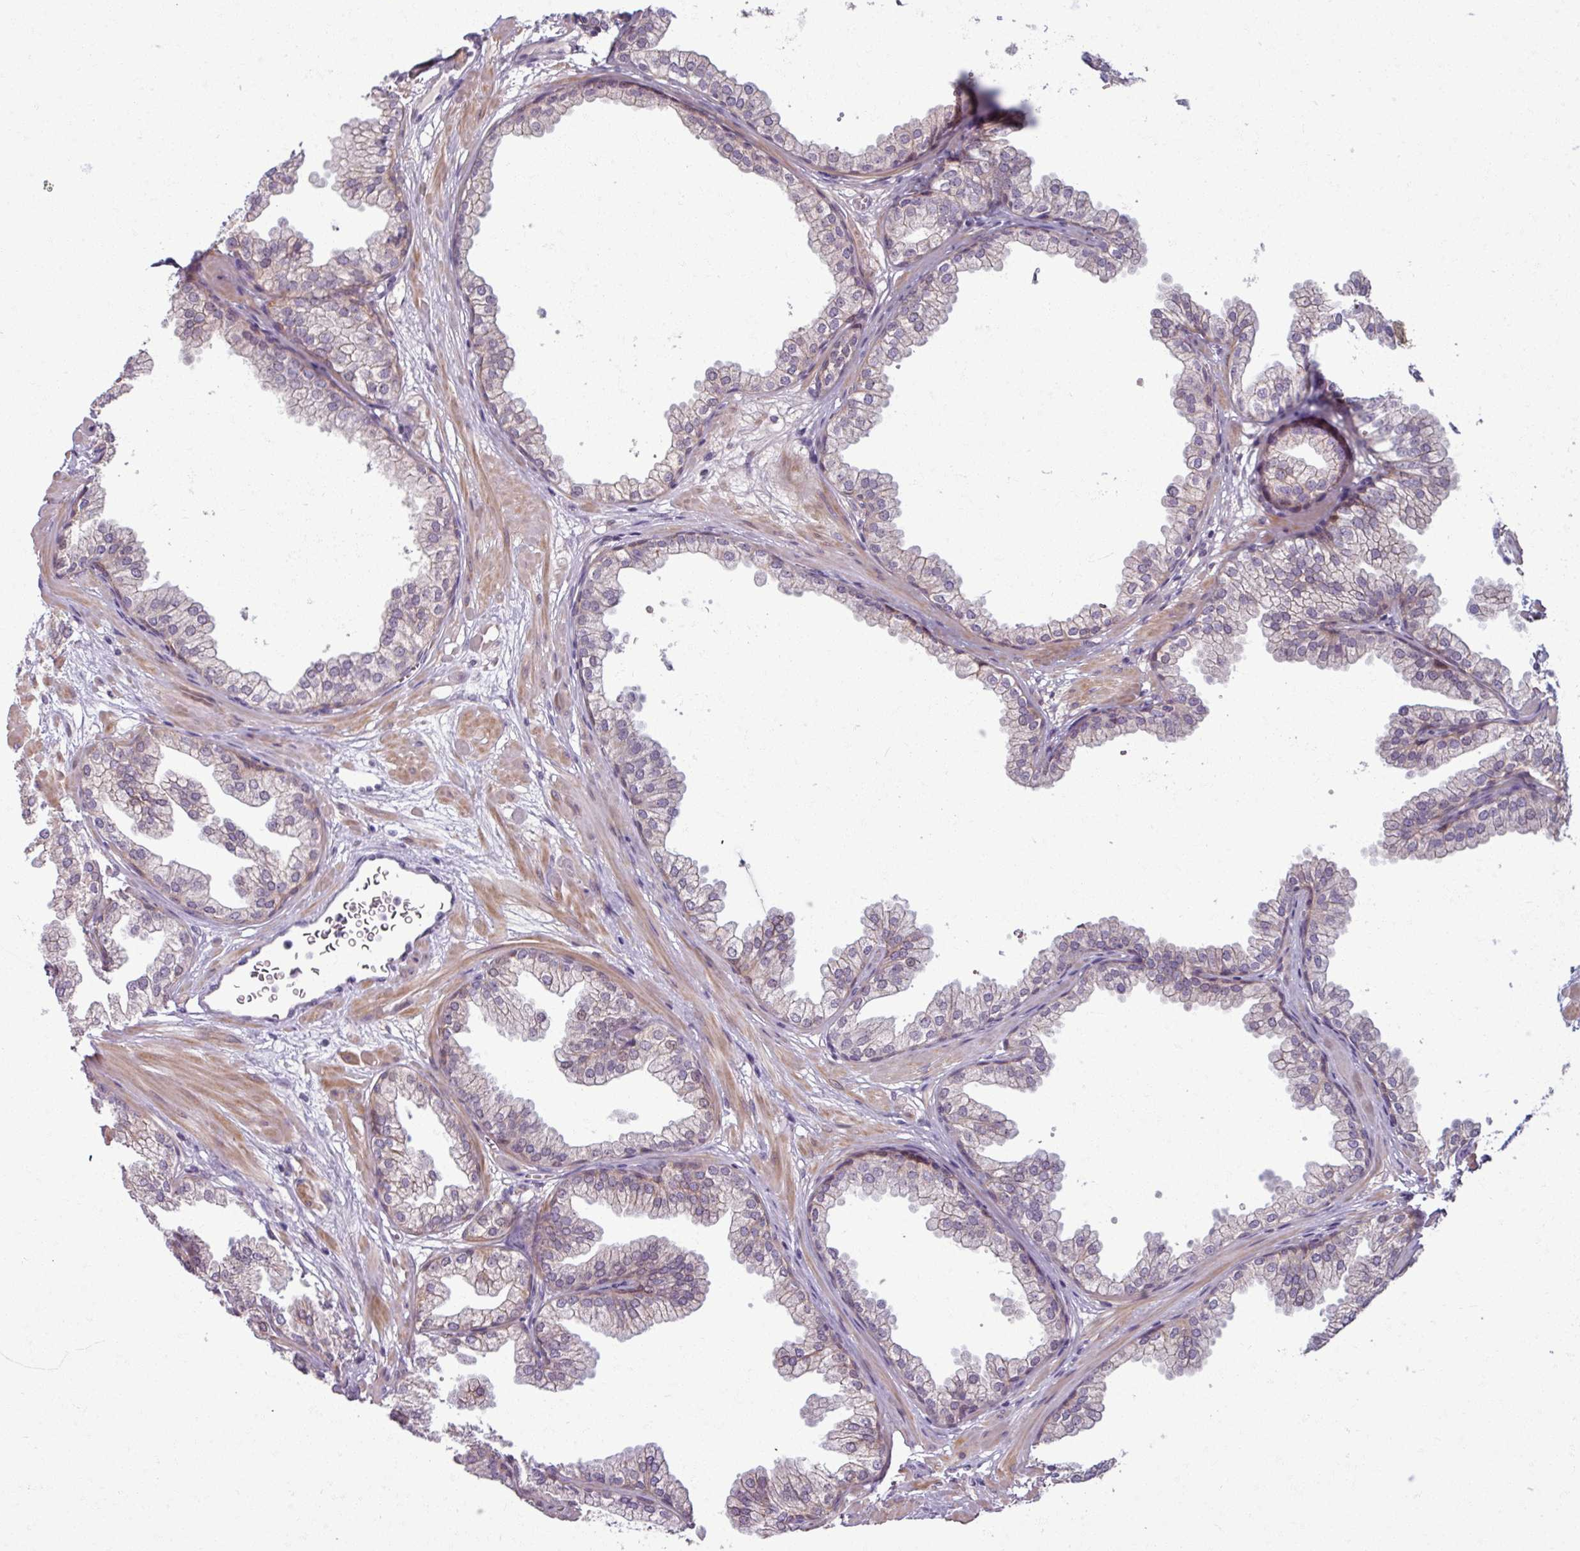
{"staining": {"intensity": "weak", "quantity": "25%-75%", "location": "cytoplasmic/membranous,nuclear"}, "tissue": "prostate", "cell_type": "Glandular cells", "image_type": "normal", "snomed": [{"axis": "morphology", "description": "Normal tissue, NOS"}, {"axis": "topography", "description": "Prostate"}], "caption": "This is a histology image of immunohistochemistry (IHC) staining of benign prostate, which shows weak staining in the cytoplasmic/membranous,nuclear of glandular cells.", "gene": "PNMA6A", "patient": {"sex": "male", "age": 37}}